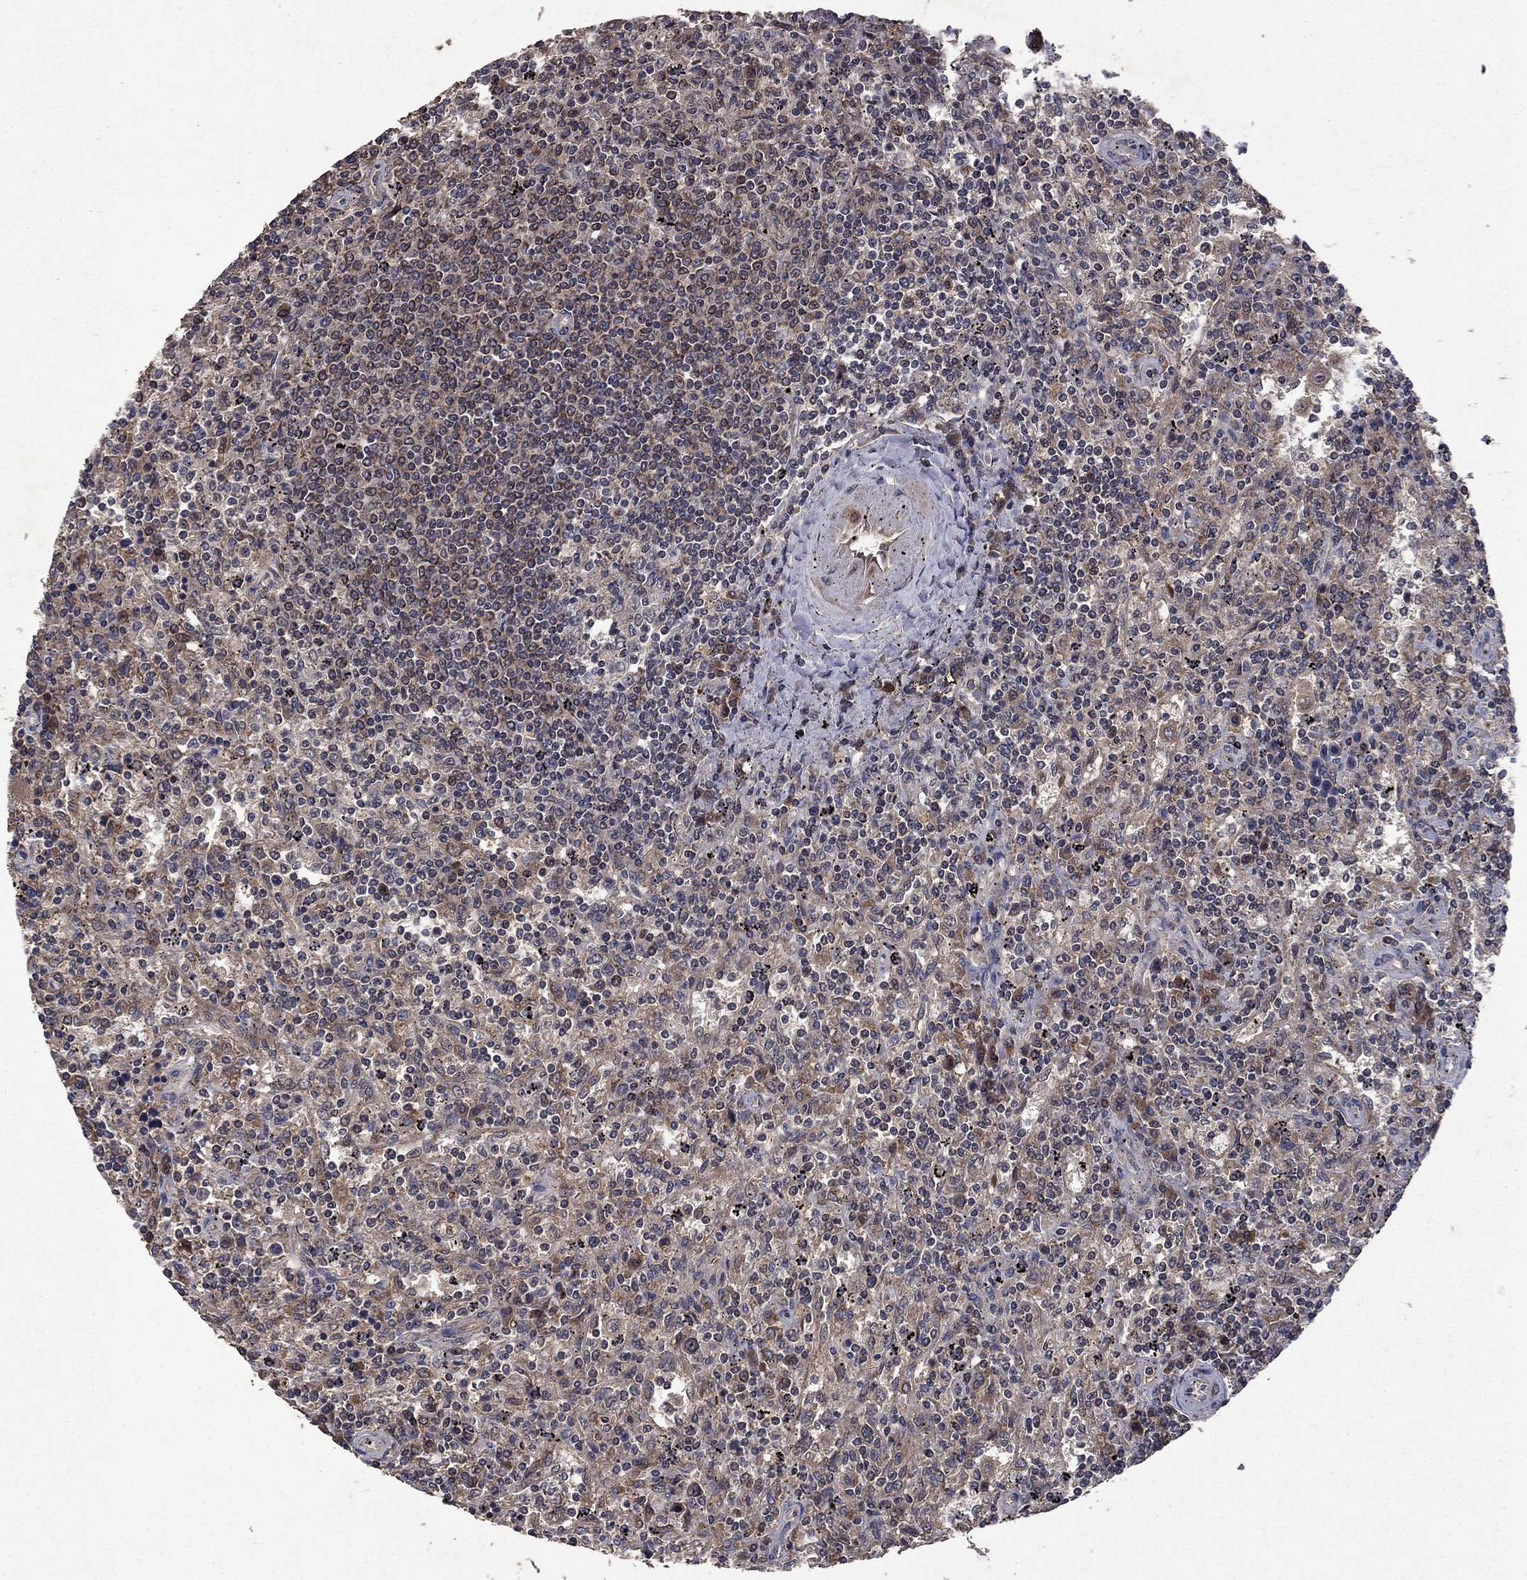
{"staining": {"intensity": "negative", "quantity": "none", "location": "none"}, "tissue": "lymphoma", "cell_type": "Tumor cells", "image_type": "cancer", "snomed": [{"axis": "morphology", "description": "Malignant lymphoma, non-Hodgkin's type, Low grade"}, {"axis": "topography", "description": "Spleen"}], "caption": "Immunohistochemistry (IHC) of low-grade malignant lymphoma, non-Hodgkin's type shows no positivity in tumor cells.", "gene": "DHRS1", "patient": {"sex": "male", "age": 62}}